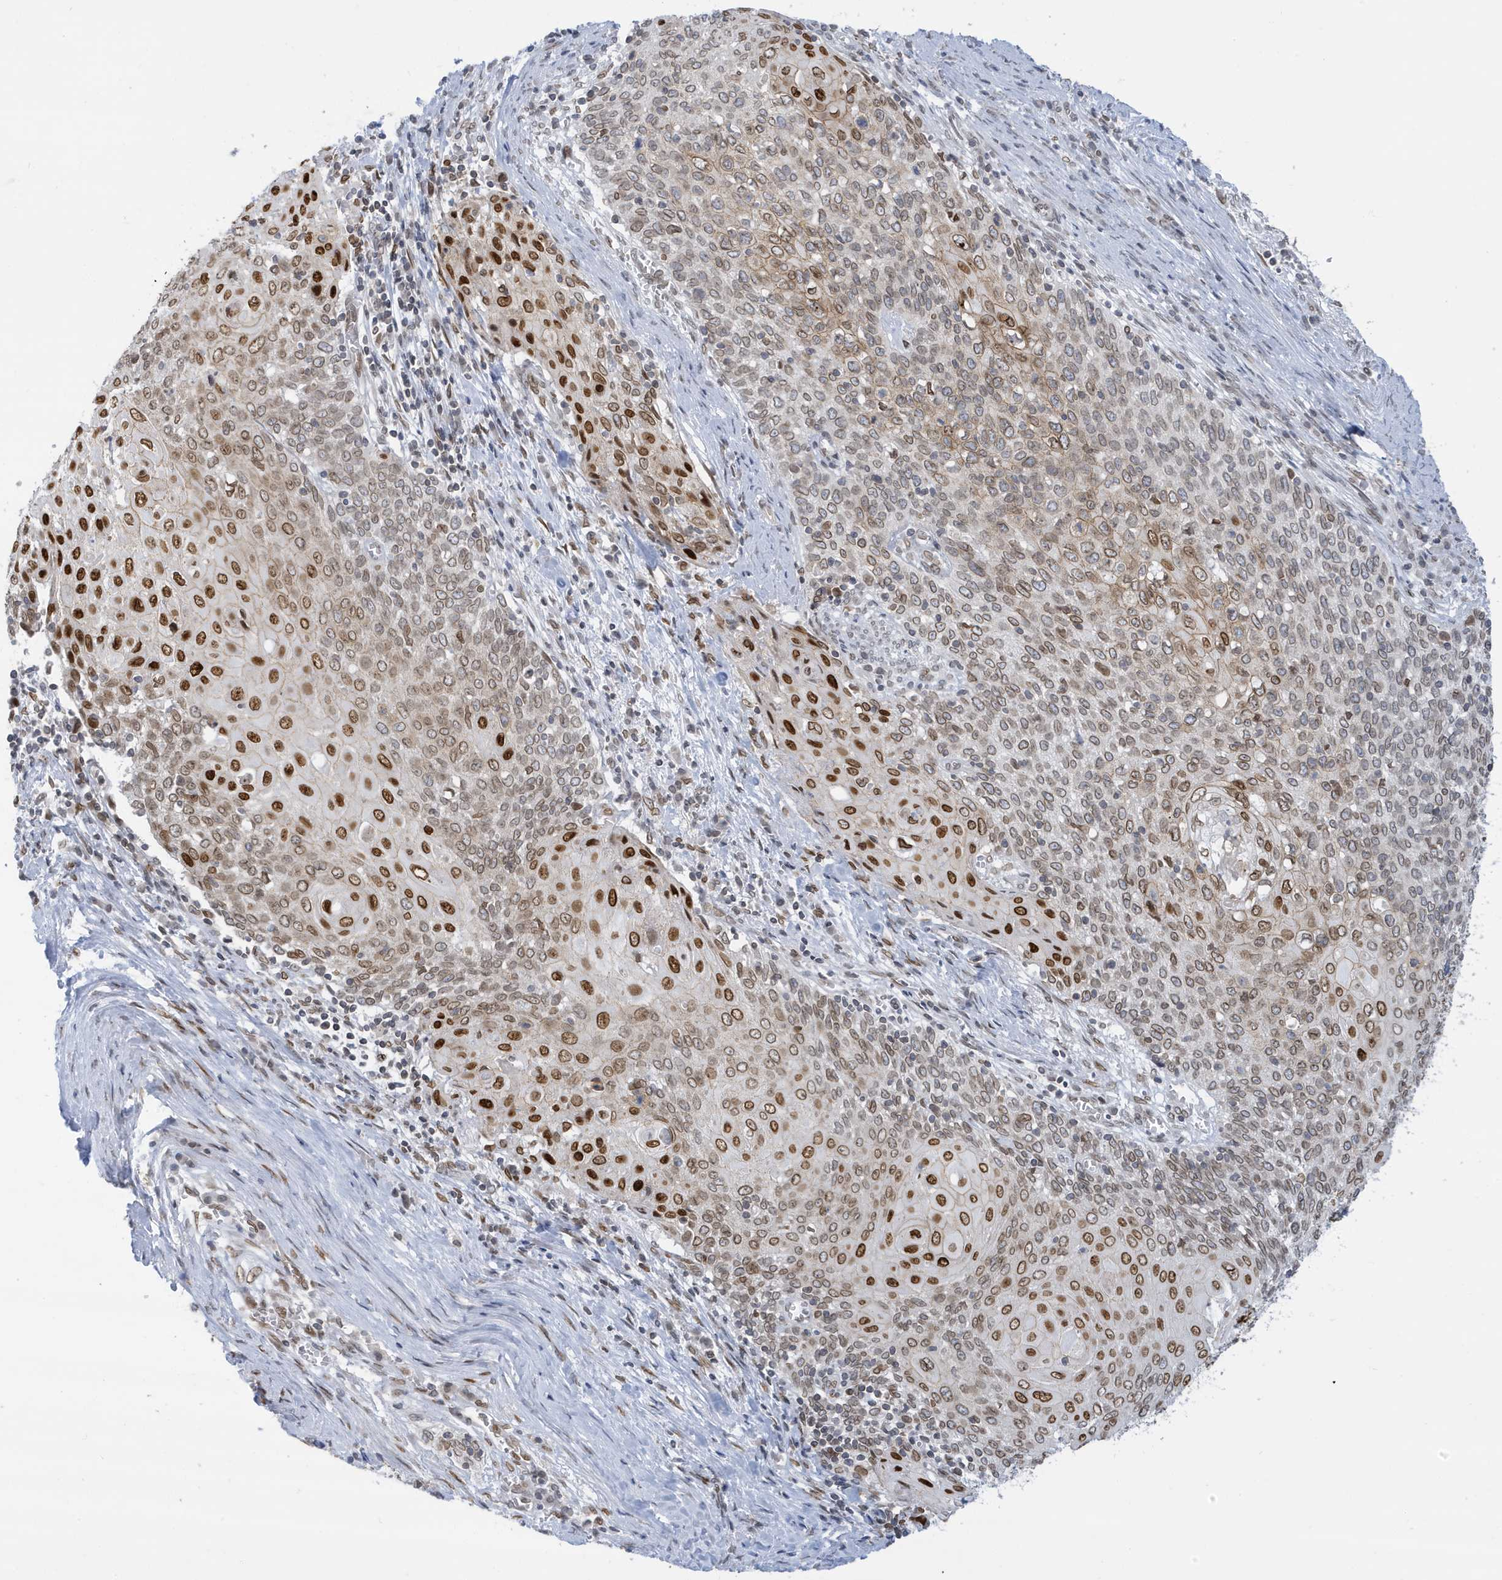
{"staining": {"intensity": "strong", "quantity": "25%-75%", "location": "cytoplasmic/membranous,nuclear"}, "tissue": "cervical cancer", "cell_type": "Tumor cells", "image_type": "cancer", "snomed": [{"axis": "morphology", "description": "Squamous cell carcinoma, NOS"}, {"axis": "topography", "description": "Cervix"}], "caption": "A high-resolution photomicrograph shows immunohistochemistry (IHC) staining of cervical cancer, which exhibits strong cytoplasmic/membranous and nuclear positivity in about 25%-75% of tumor cells.", "gene": "PCYT1A", "patient": {"sex": "female", "age": 39}}